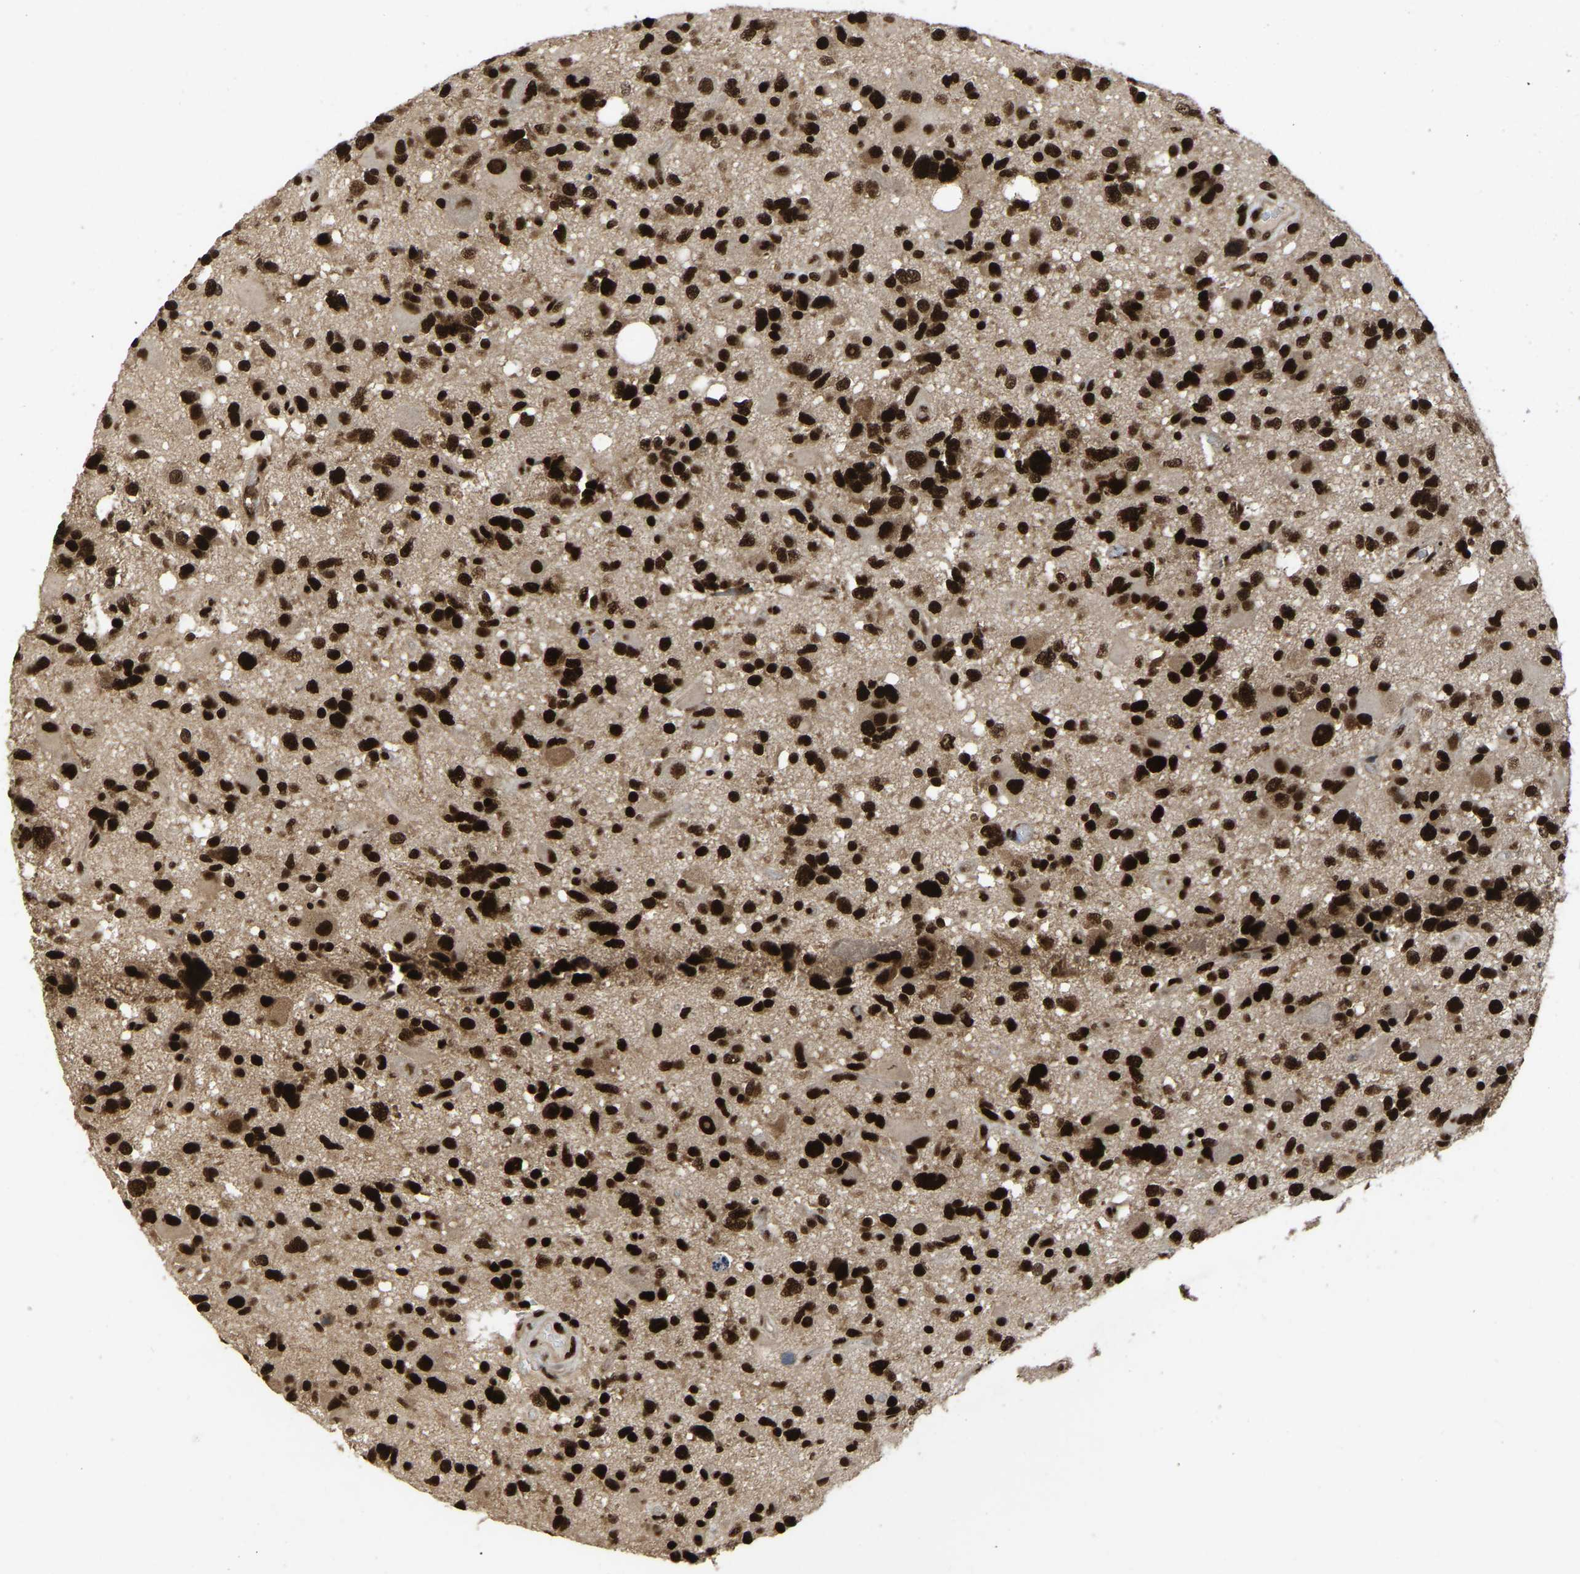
{"staining": {"intensity": "strong", "quantity": ">75%", "location": "nuclear"}, "tissue": "glioma", "cell_type": "Tumor cells", "image_type": "cancer", "snomed": [{"axis": "morphology", "description": "Glioma, malignant, High grade"}, {"axis": "topography", "description": "Brain"}], "caption": "Malignant high-grade glioma stained for a protein exhibits strong nuclear positivity in tumor cells.", "gene": "TBL1XR1", "patient": {"sex": "male", "age": 33}}